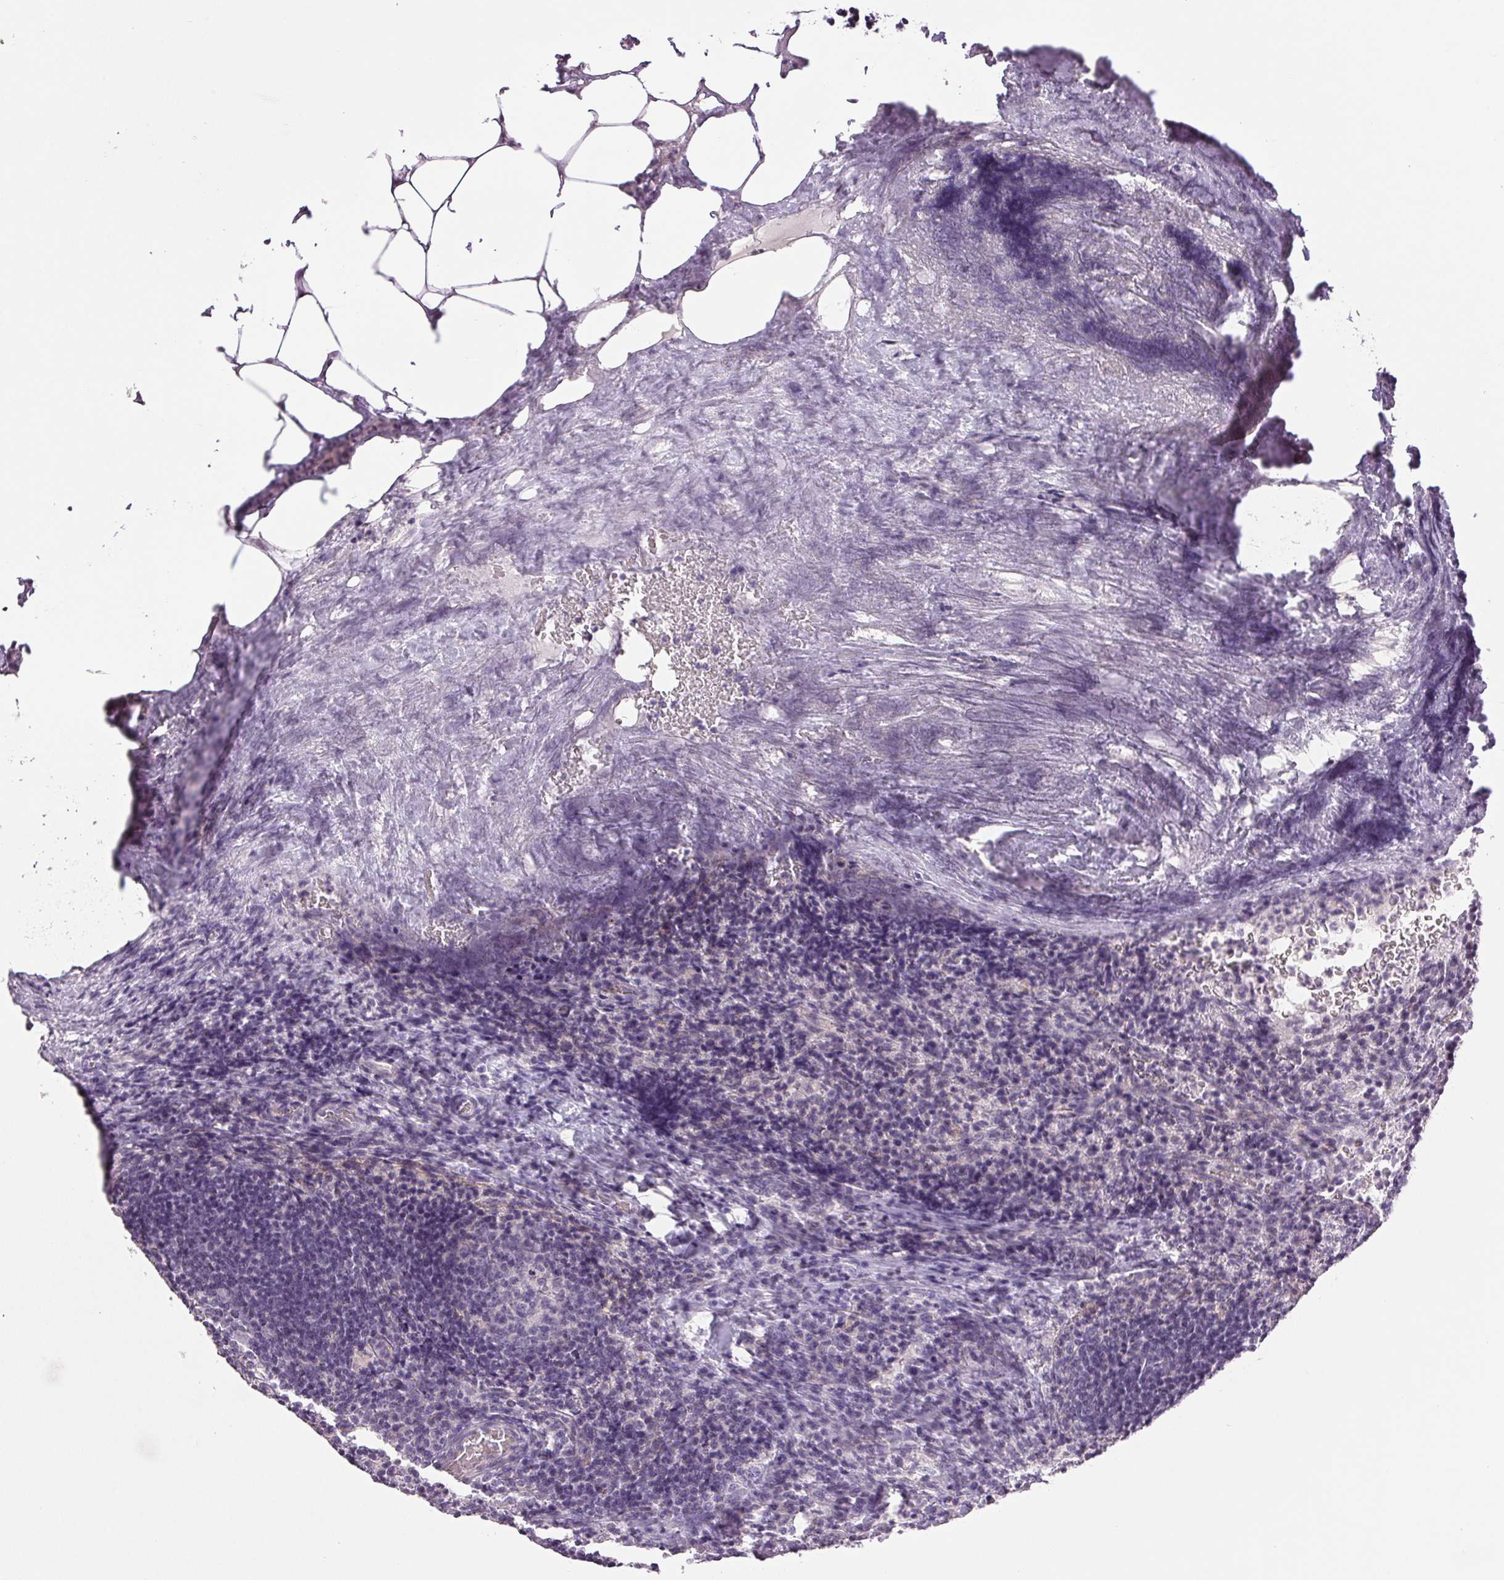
{"staining": {"intensity": "negative", "quantity": "none", "location": "none"}, "tissue": "lymph node", "cell_type": "Germinal center cells", "image_type": "normal", "snomed": [{"axis": "morphology", "description": "Normal tissue, NOS"}, {"axis": "topography", "description": "Lymph node"}], "caption": "The photomicrograph demonstrates no staining of germinal center cells in benign lymph node.", "gene": "PLCB1", "patient": {"sex": "male", "age": 67}}